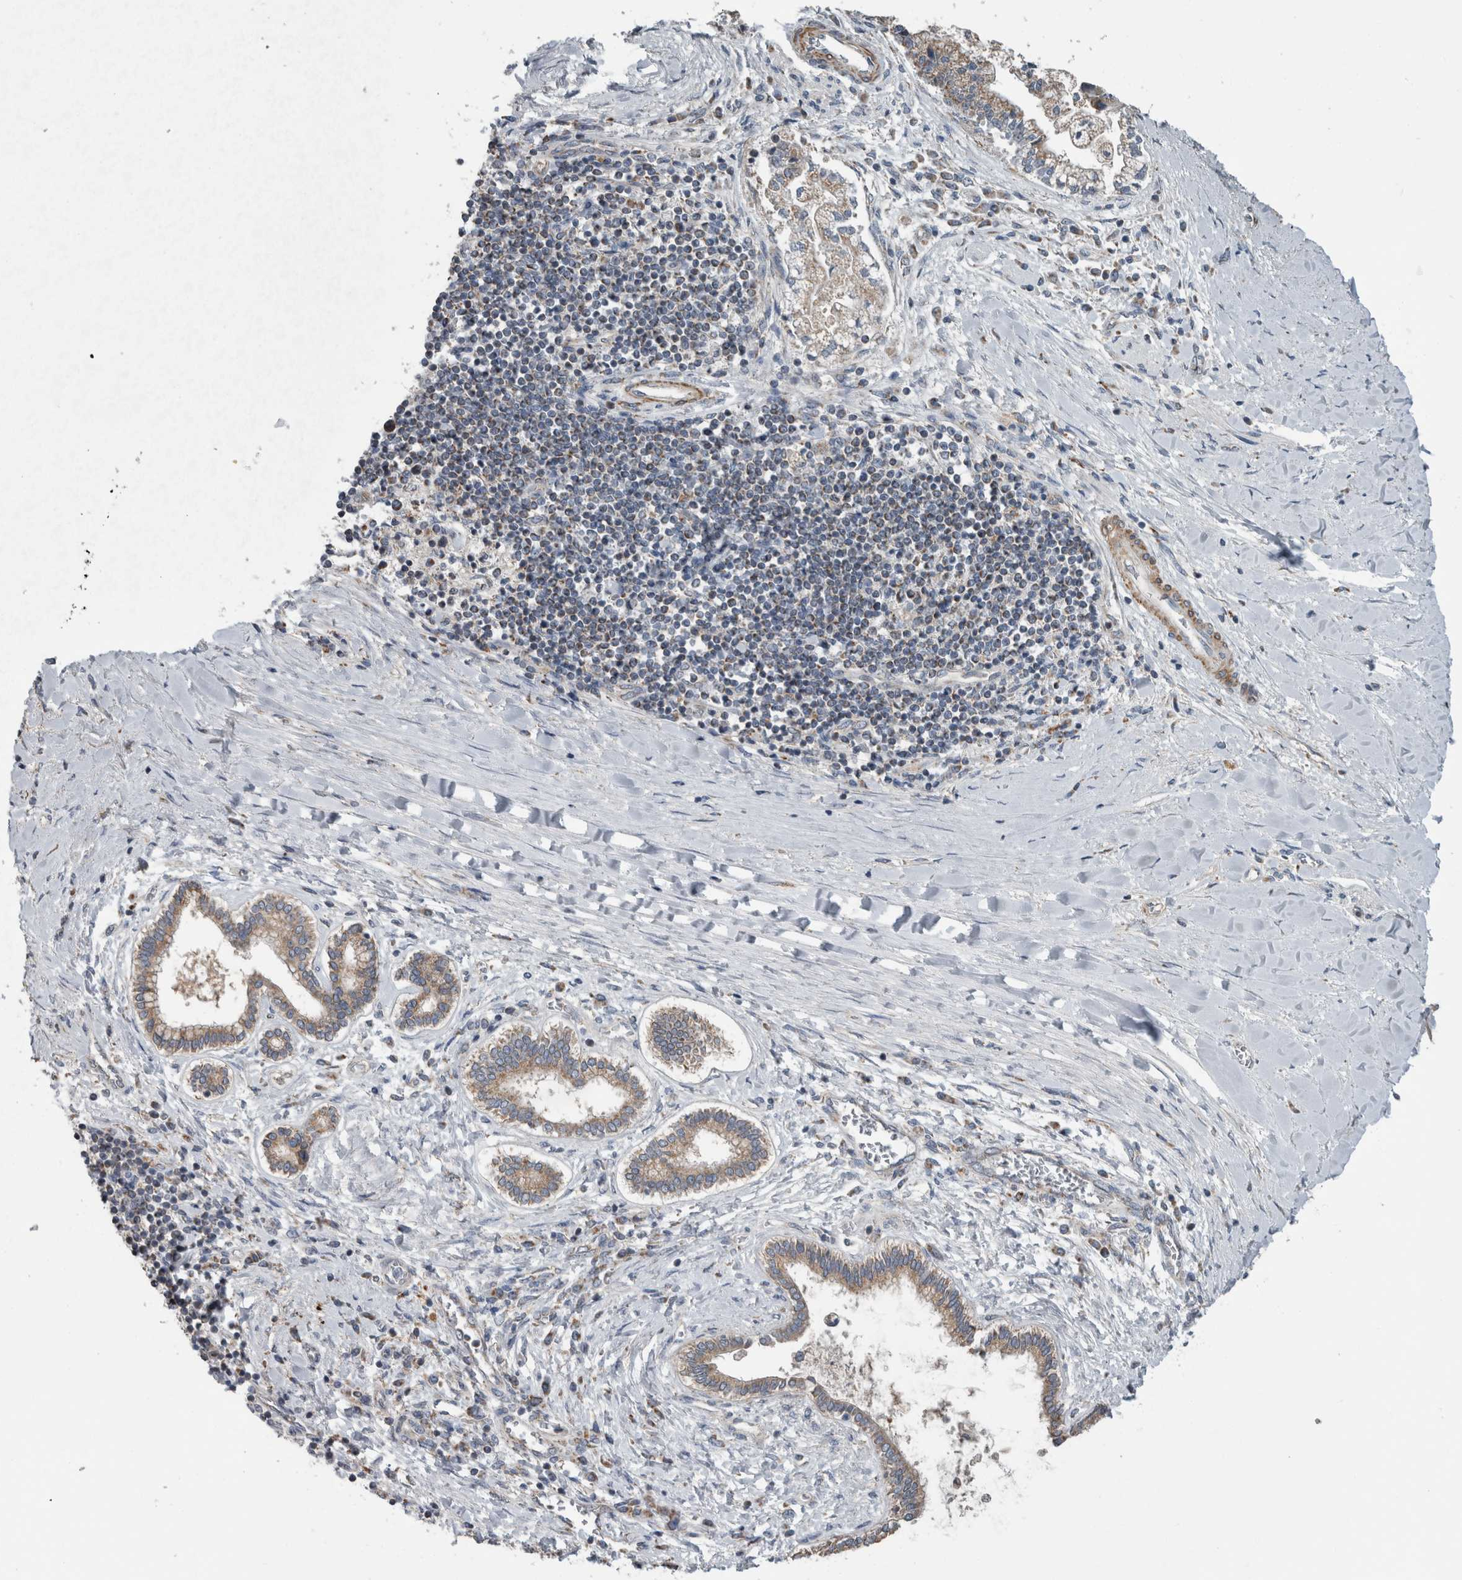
{"staining": {"intensity": "moderate", "quantity": ">75%", "location": "cytoplasmic/membranous"}, "tissue": "liver cancer", "cell_type": "Tumor cells", "image_type": "cancer", "snomed": [{"axis": "morphology", "description": "Cholangiocarcinoma"}, {"axis": "topography", "description": "Liver"}], "caption": "Immunohistochemistry (IHC) micrograph of neoplastic tissue: human liver cancer stained using IHC reveals medium levels of moderate protein expression localized specifically in the cytoplasmic/membranous of tumor cells, appearing as a cytoplasmic/membranous brown color.", "gene": "ARMC1", "patient": {"sex": "male", "age": 50}}